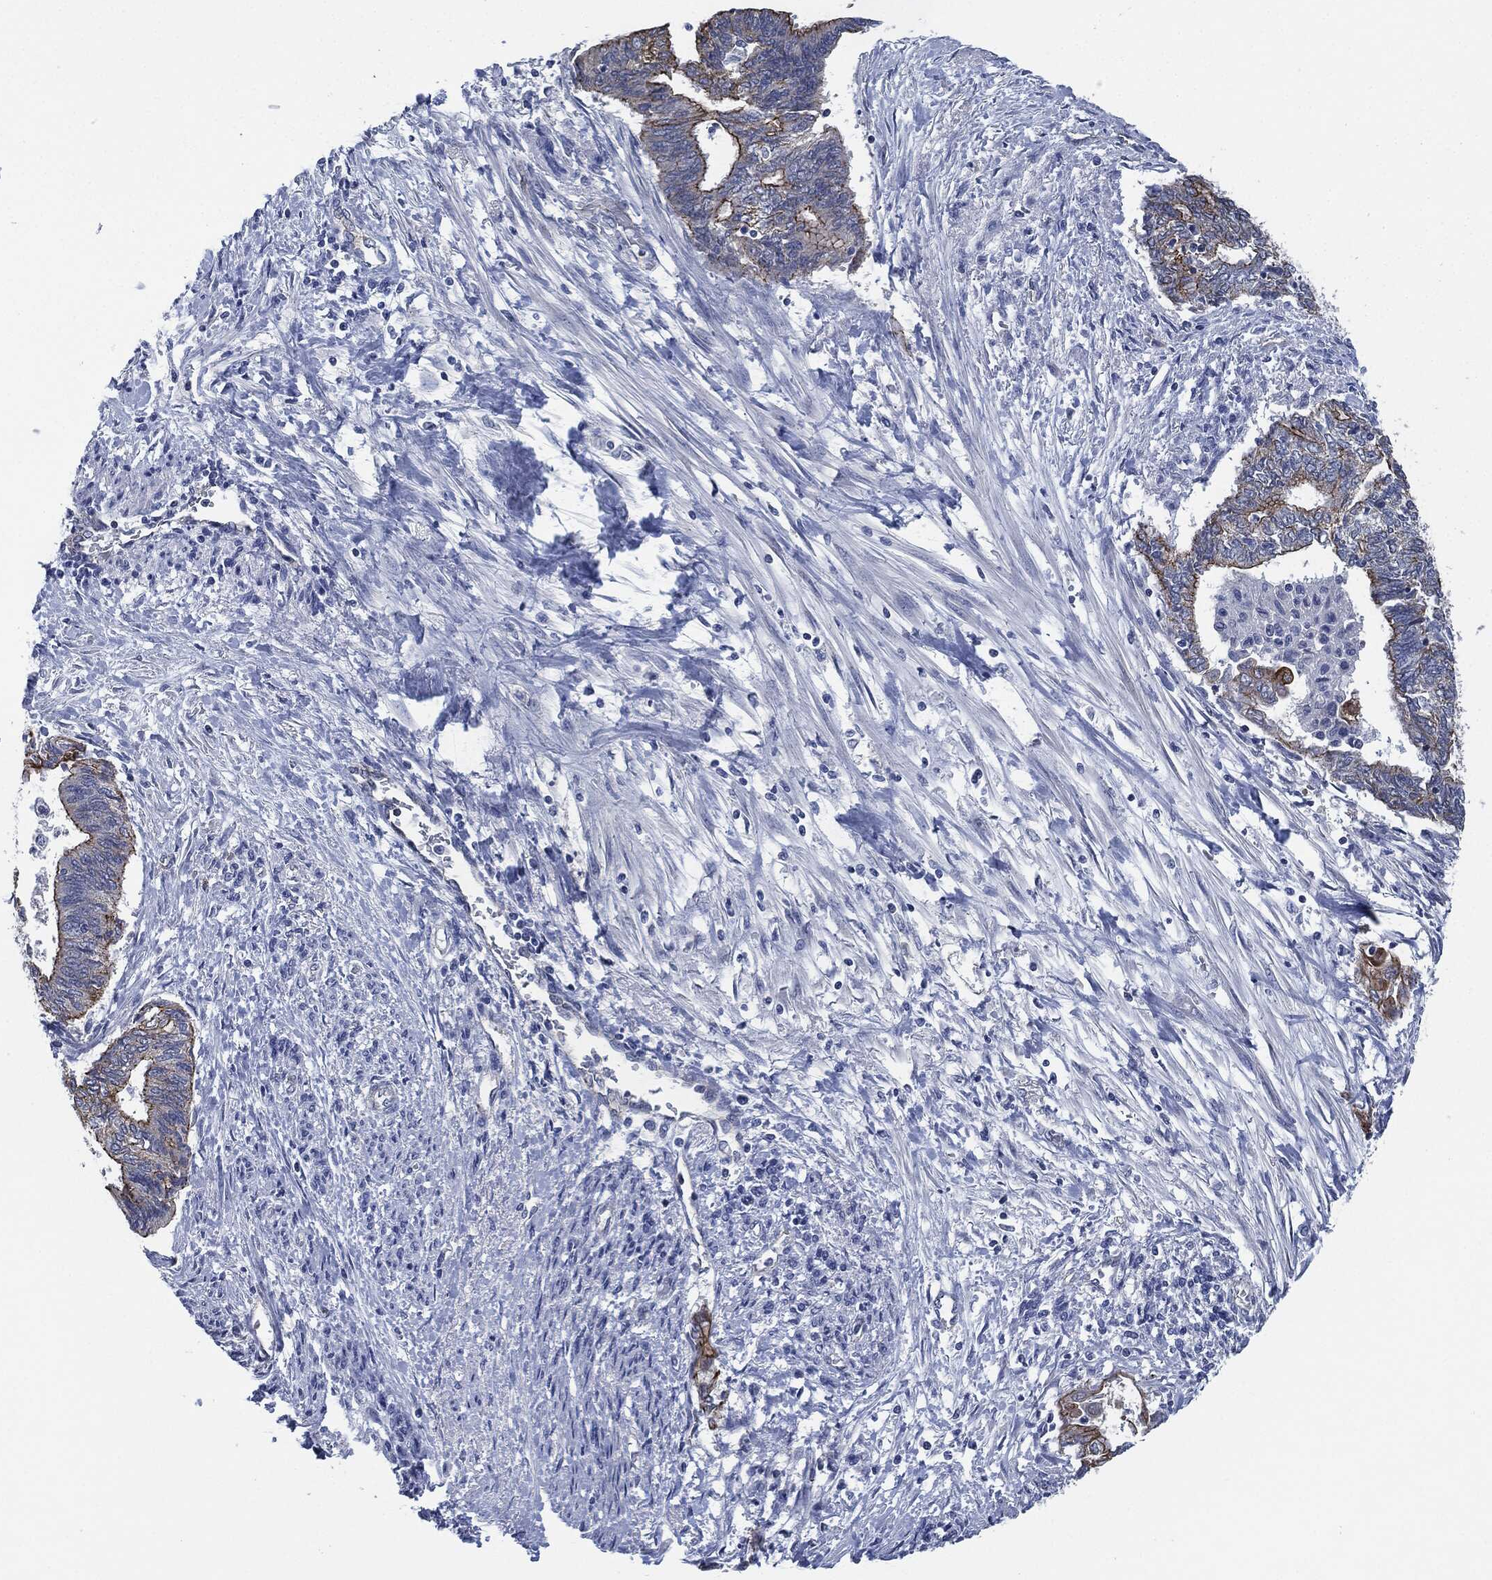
{"staining": {"intensity": "moderate", "quantity": "<25%", "location": "cytoplasmic/membranous"}, "tissue": "endometrial cancer", "cell_type": "Tumor cells", "image_type": "cancer", "snomed": [{"axis": "morphology", "description": "Adenocarcinoma, NOS"}, {"axis": "topography", "description": "Endometrium"}], "caption": "Immunohistochemistry (IHC) histopathology image of neoplastic tissue: human adenocarcinoma (endometrial) stained using IHC exhibits low levels of moderate protein expression localized specifically in the cytoplasmic/membranous of tumor cells, appearing as a cytoplasmic/membranous brown color.", "gene": "SHROOM2", "patient": {"sex": "female", "age": 65}}